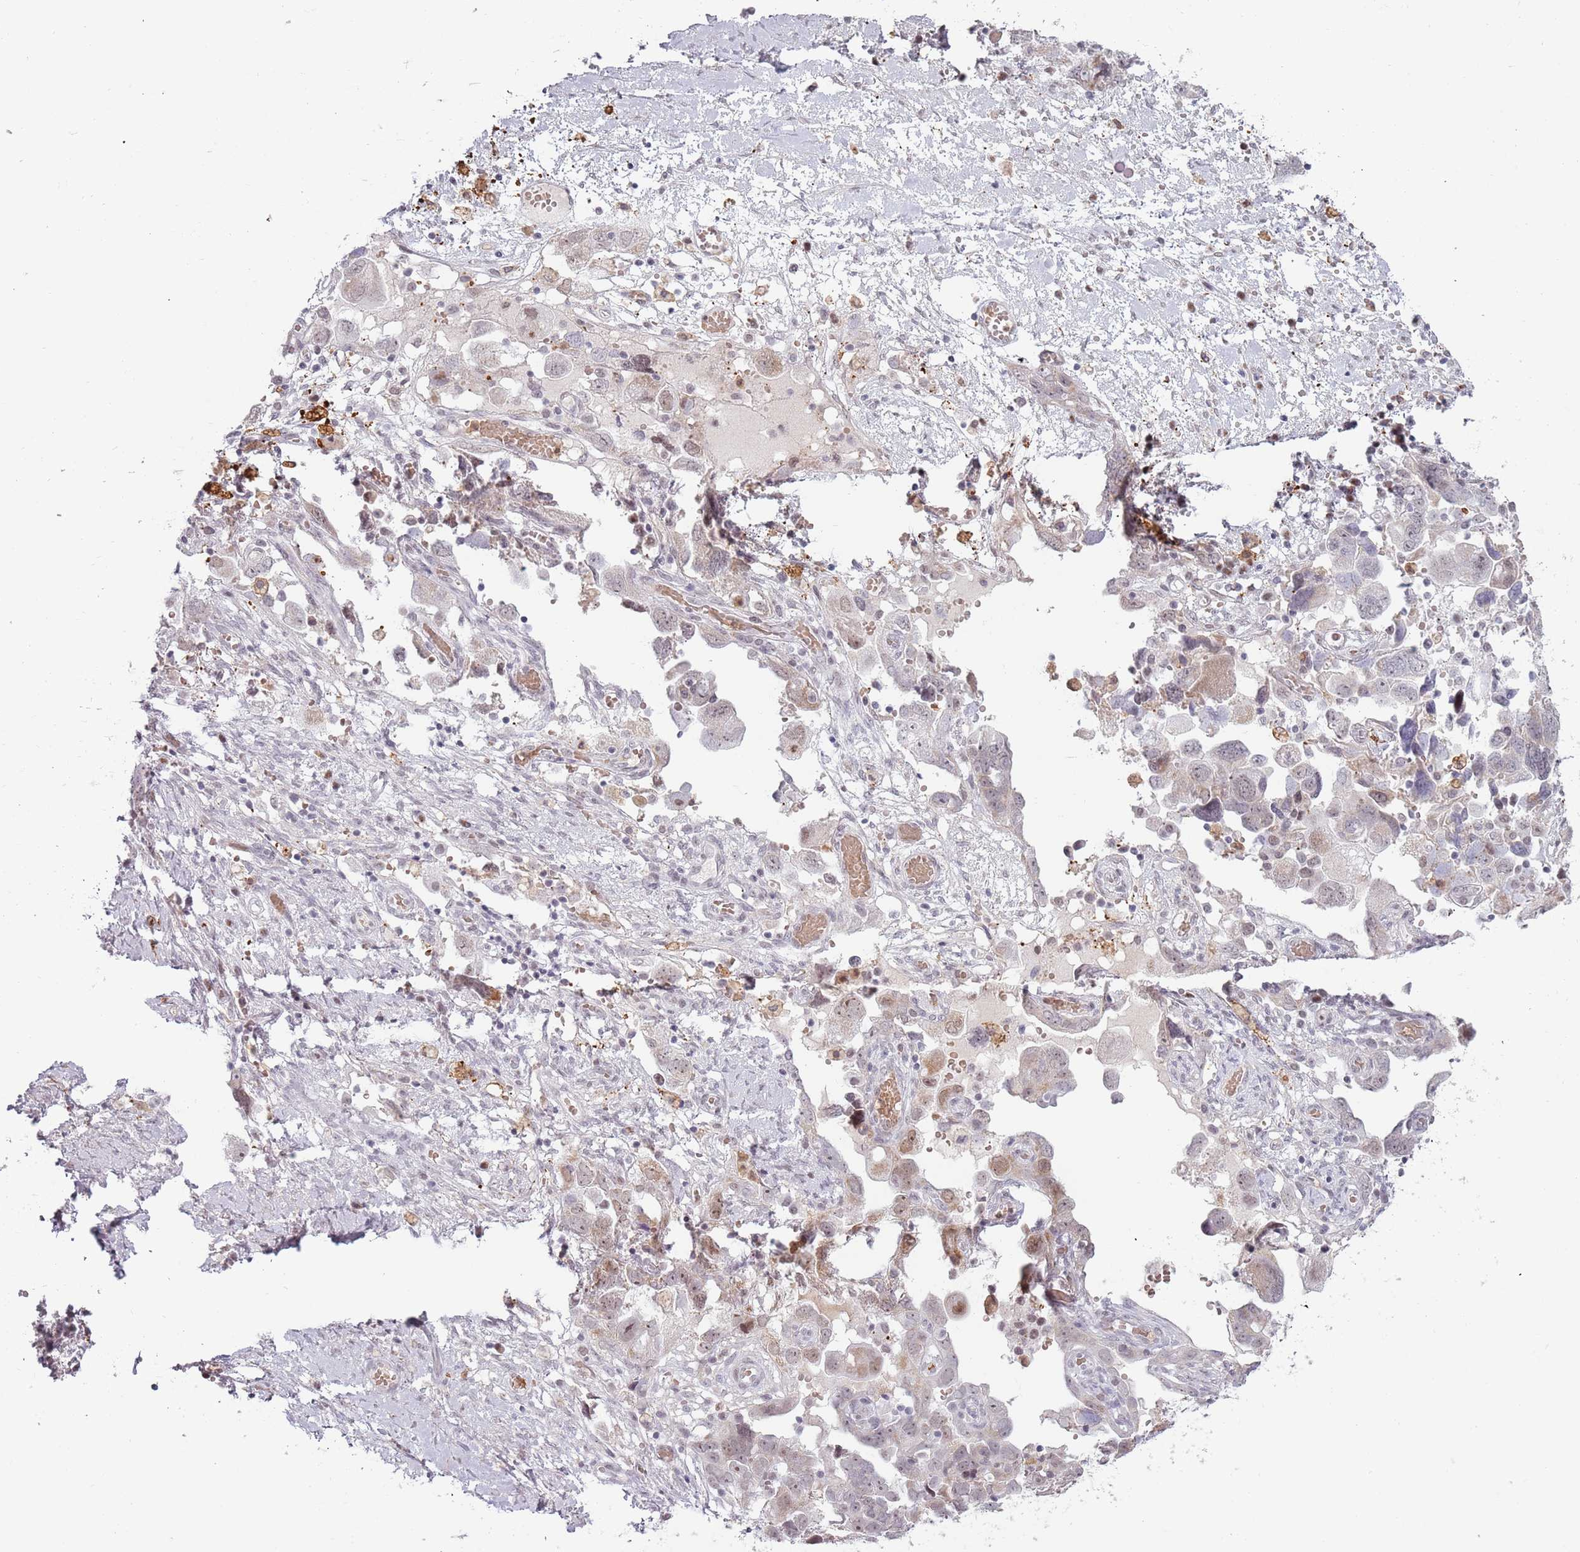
{"staining": {"intensity": "weak", "quantity": "<25%", "location": "nuclear"}, "tissue": "ovarian cancer", "cell_type": "Tumor cells", "image_type": "cancer", "snomed": [{"axis": "morphology", "description": "Carcinoma, NOS"}, {"axis": "morphology", "description": "Cystadenocarcinoma, serous, NOS"}, {"axis": "topography", "description": "Ovary"}], "caption": "The histopathology image demonstrates no staining of tumor cells in ovarian cancer (serous cystadenocarcinoma).", "gene": "REXO4", "patient": {"sex": "female", "age": 69}}